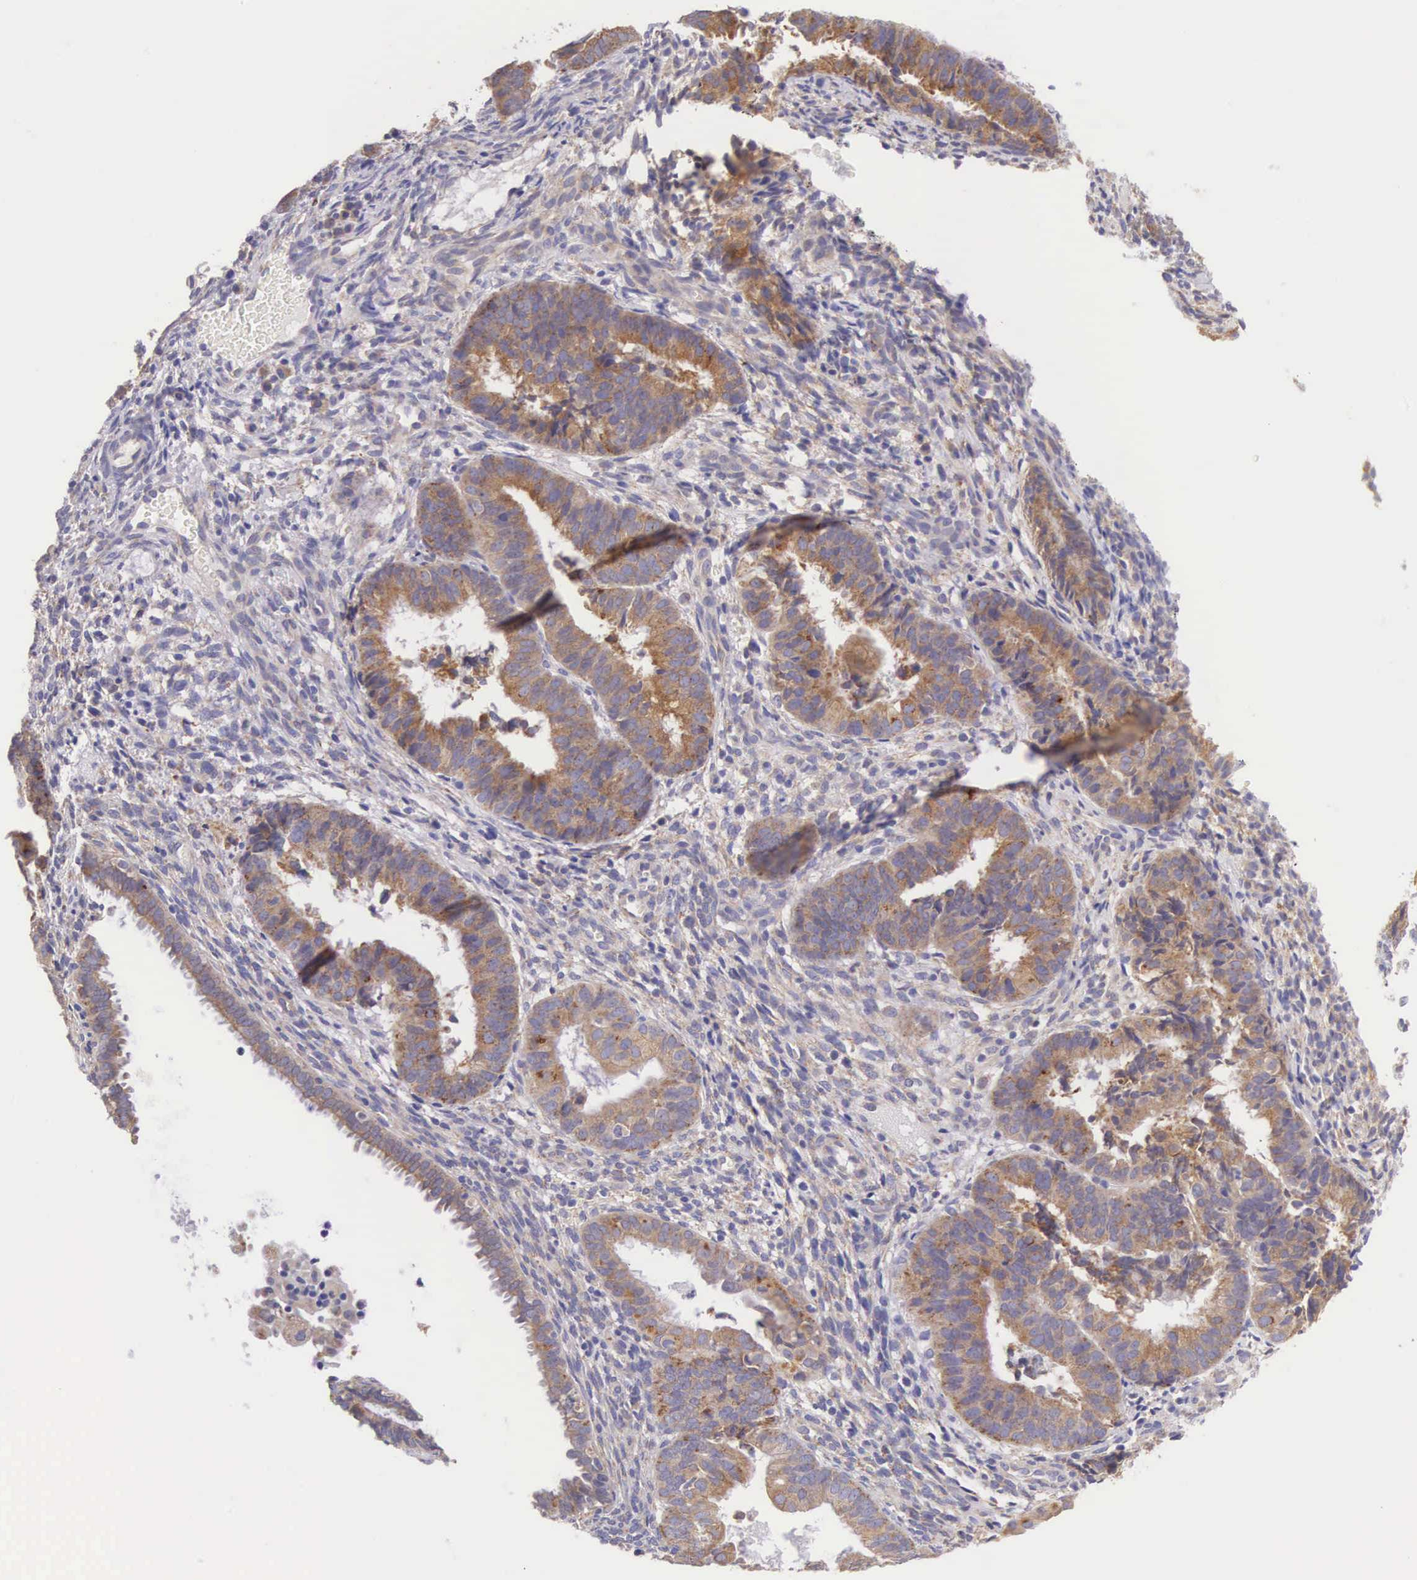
{"staining": {"intensity": "moderate", "quantity": "25%-75%", "location": "cytoplasmic/membranous"}, "tissue": "endometrial cancer", "cell_type": "Tumor cells", "image_type": "cancer", "snomed": [{"axis": "morphology", "description": "Adenocarcinoma, NOS"}, {"axis": "topography", "description": "Endometrium"}], "caption": "Protein analysis of adenocarcinoma (endometrial) tissue shows moderate cytoplasmic/membranous staining in approximately 25%-75% of tumor cells.", "gene": "NSDHL", "patient": {"sex": "female", "age": 63}}